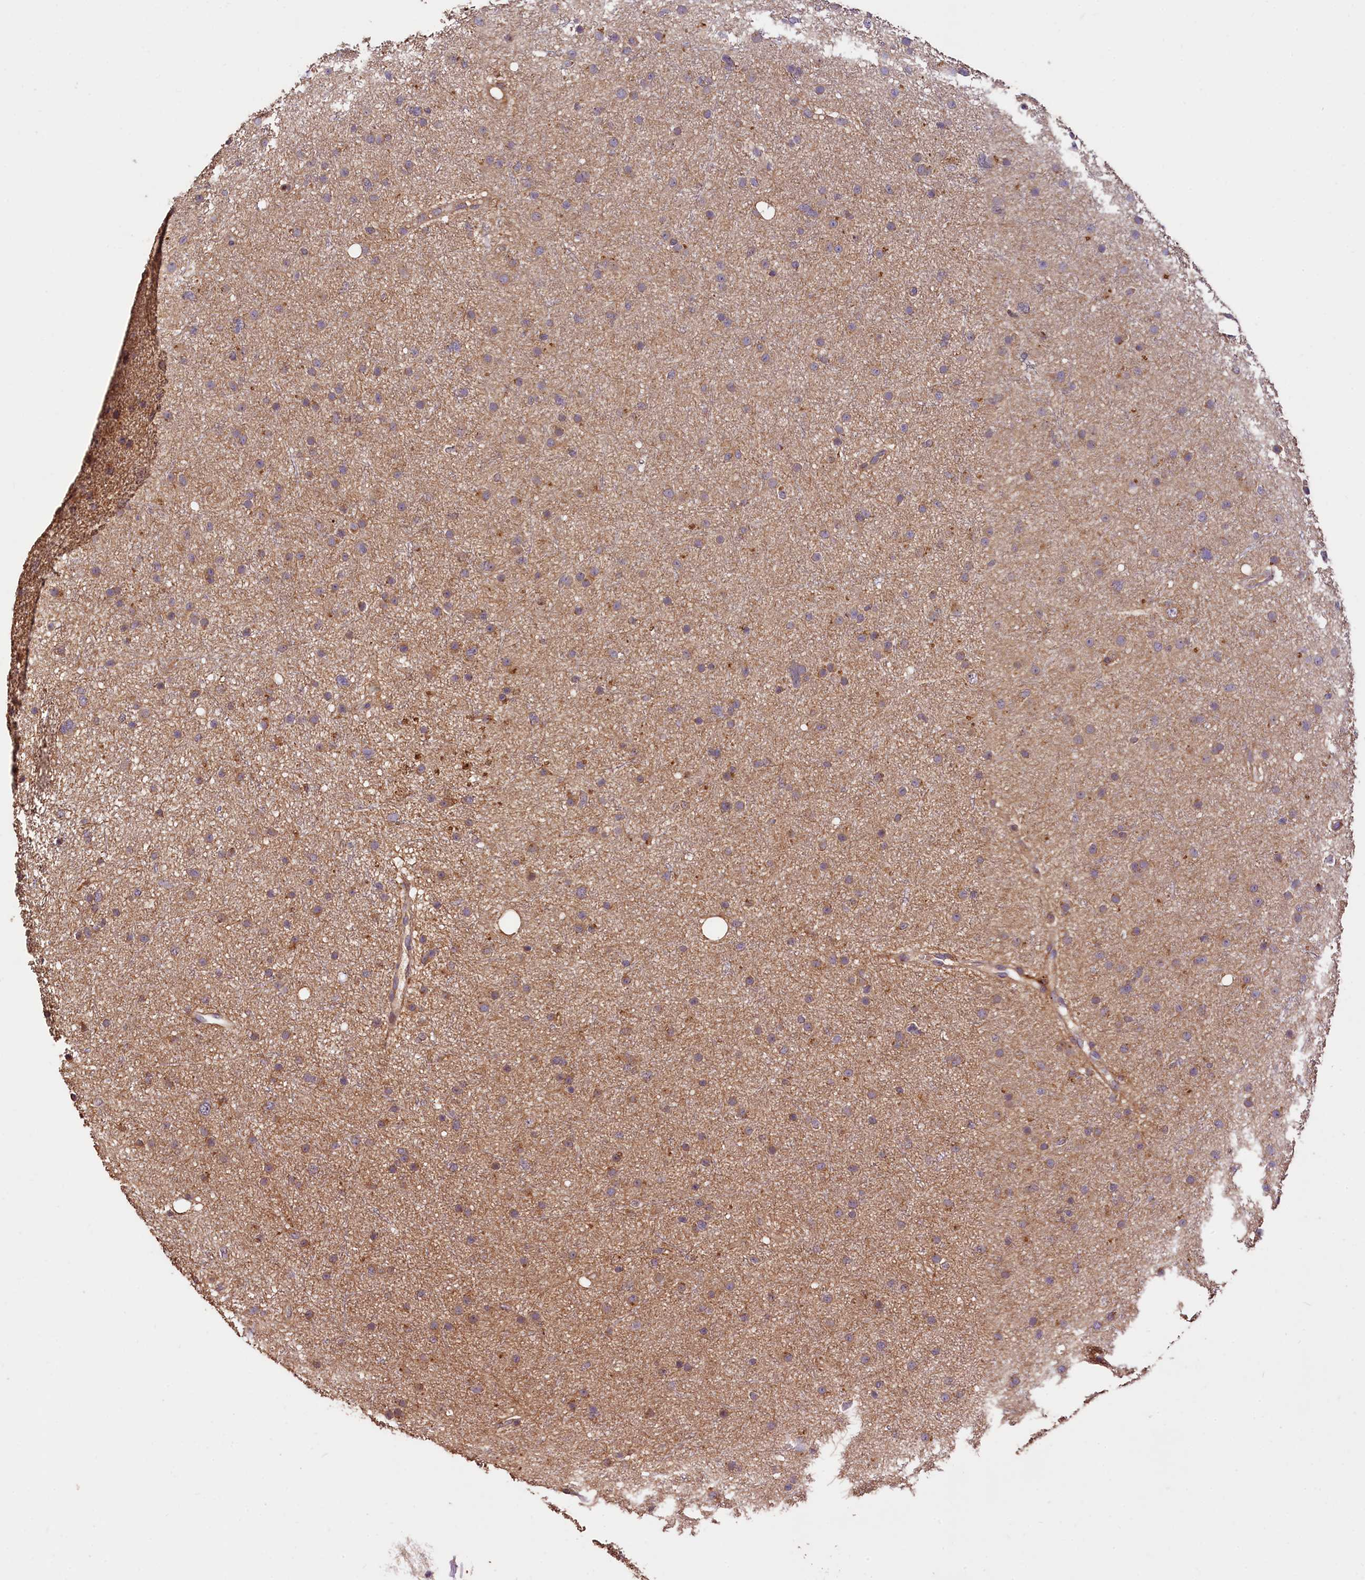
{"staining": {"intensity": "moderate", "quantity": "<25%", "location": "cytoplasmic/membranous"}, "tissue": "glioma", "cell_type": "Tumor cells", "image_type": "cancer", "snomed": [{"axis": "morphology", "description": "Glioma, malignant, Low grade"}, {"axis": "topography", "description": "Cerebral cortex"}], "caption": "Immunohistochemical staining of human glioma exhibits moderate cytoplasmic/membranous protein positivity in about <25% of tumor cells. Immunohistochemistry stains the protein in brown and the nuclei are stained blue.", "gene": "RASSF1", "patient": {"sex": "female", "age": 39}}